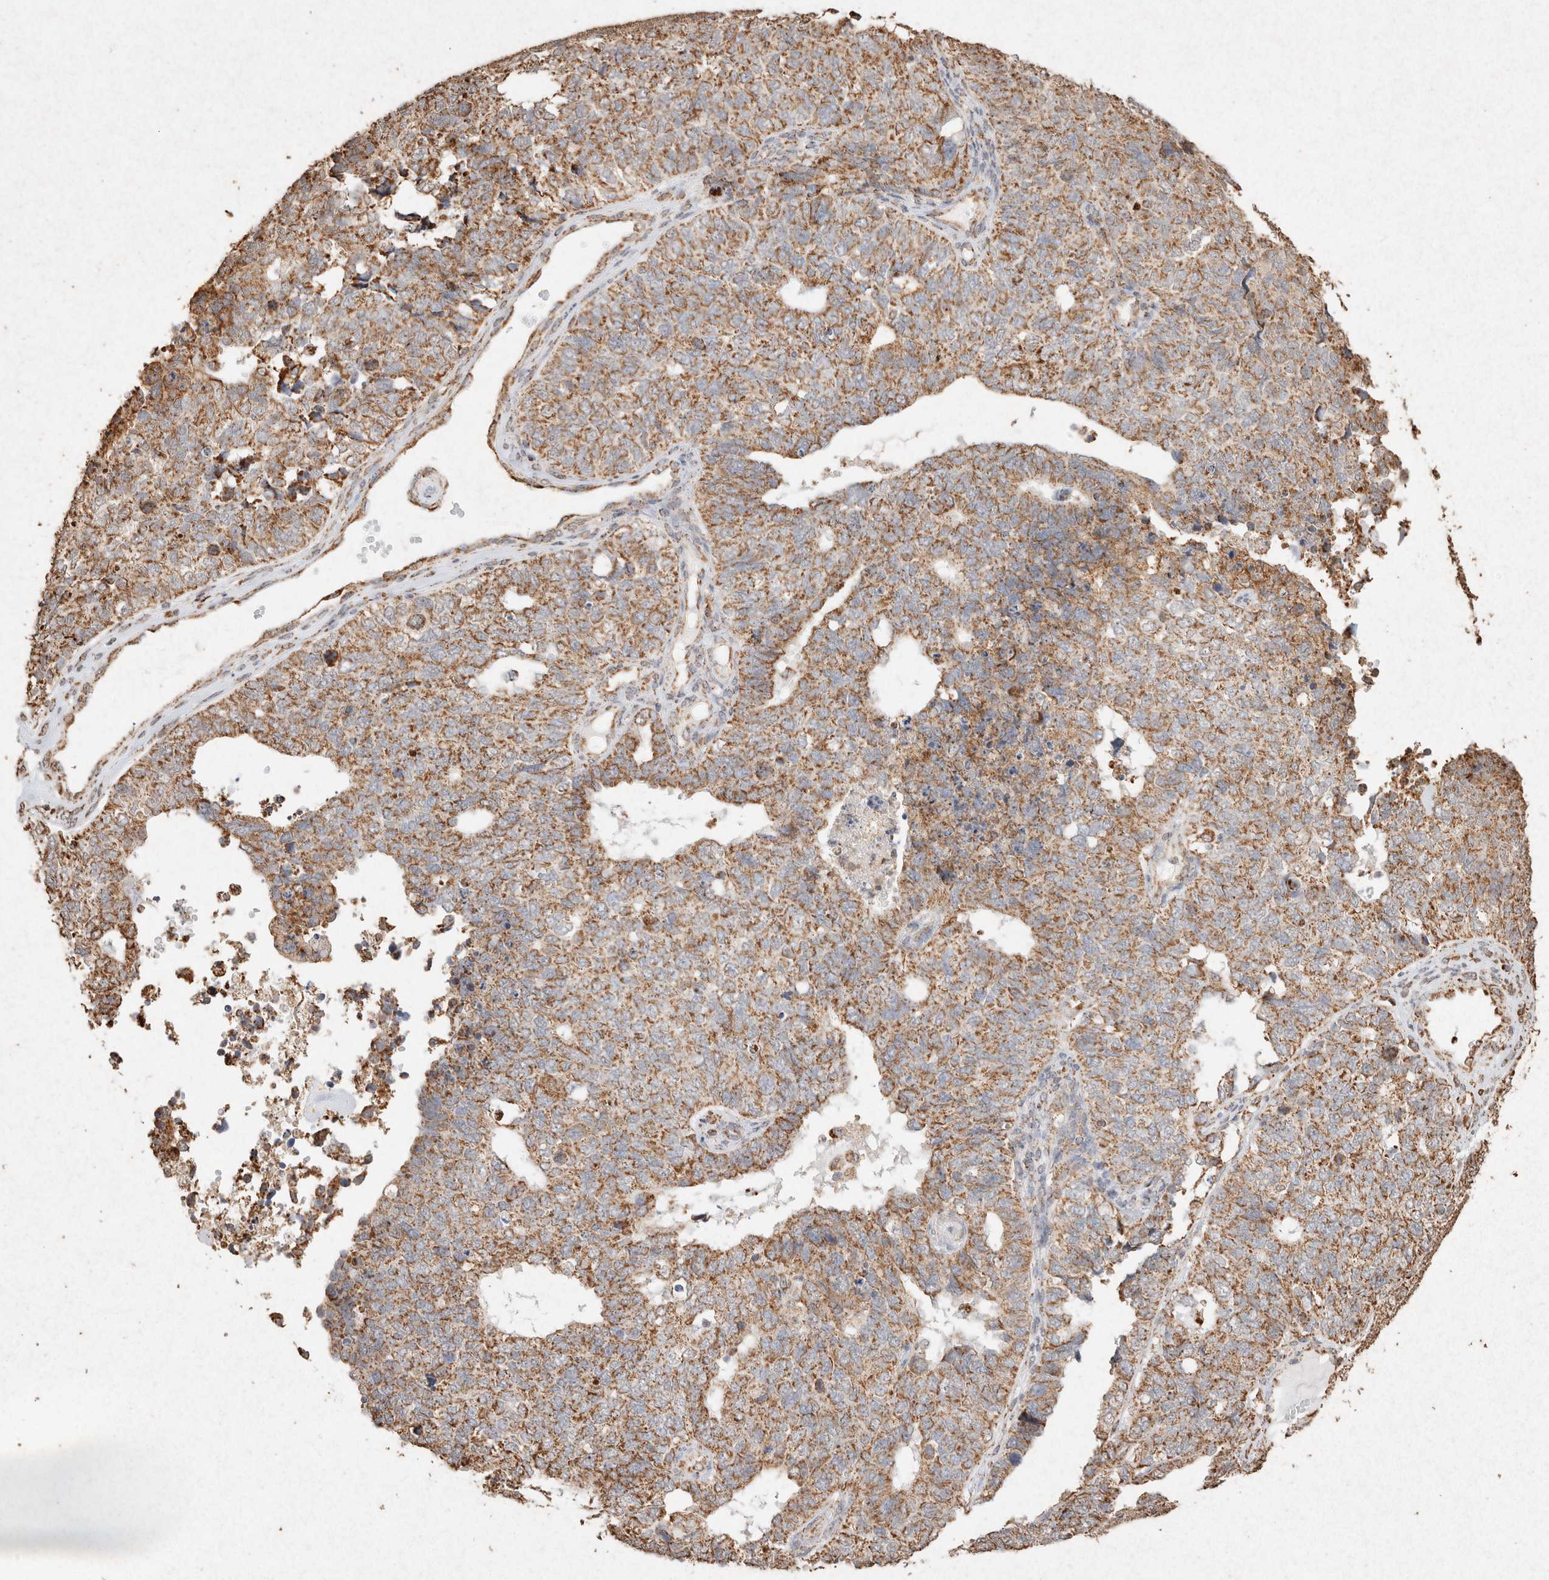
{"staining": {"intensity": "moderate", "quantity": ">75%", "location": "cytoplasmic/membranous"}, "tissue": "cervical cancer", "cell_type": "Tumor cells", "image_type": "cancer", "snomed": [{"axis": "morphology", "description": "Squamous cell carcinoma, NOS"}, {"axis": "topography", "description": "Cervix"}], "caption": "There is medium levels of moderate cytoplasmic/membranous staining in tumor cells of cervical squamous cell carcinoma, as demonstrated by immunohistochemical staining (brown color).", "gene": "SDC2", "patient": {"sex": "female", "age": 63}}